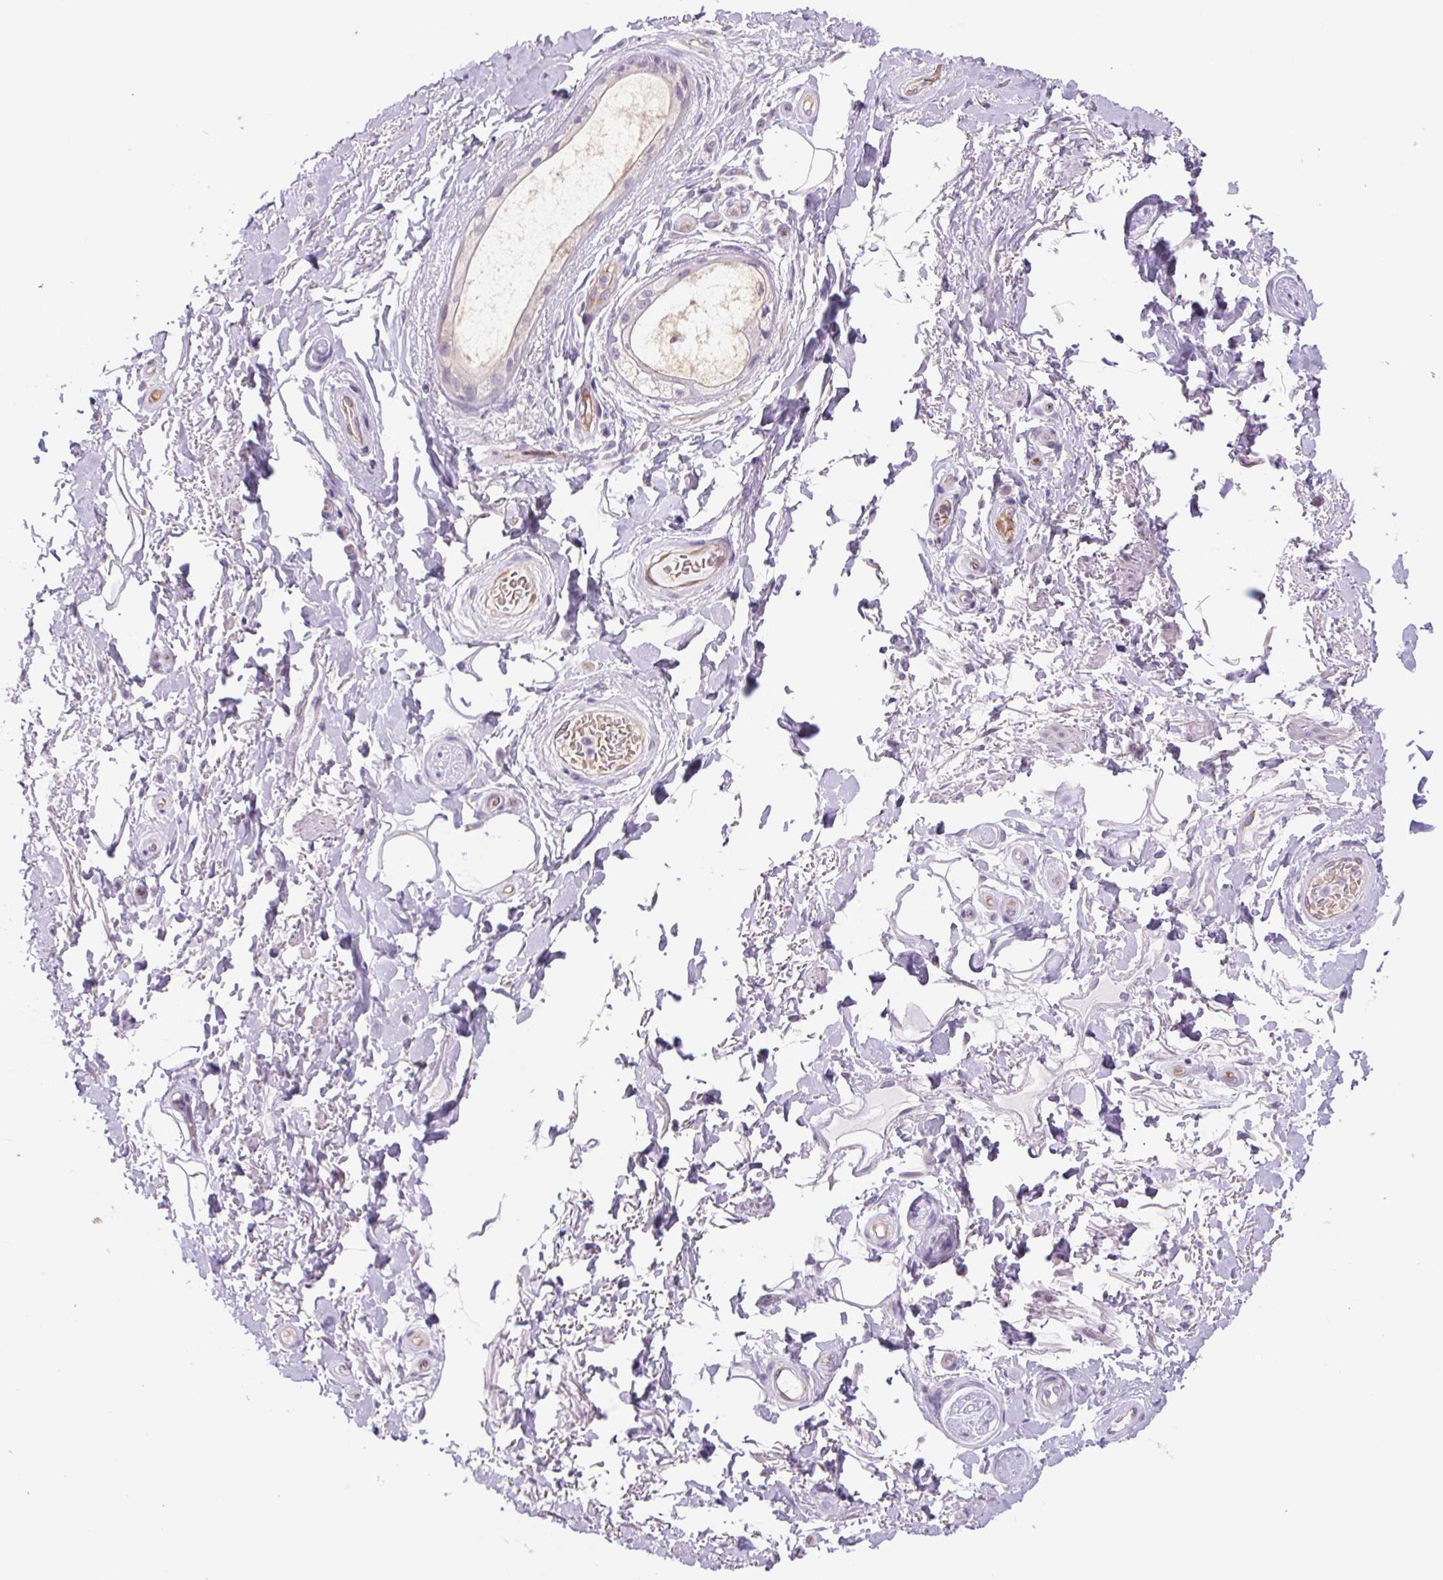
{"staining": {"intensity": "negative", "quantity": "none", "location": "none"}, "tissue": "adipose tissue", "cell_type": "Adipocytes", "image_type": "normal", "snomed": [{"axis": "morphology", "description": "Normal tissue, NOS"}, {"axis": "topography", "description": "Peripheral nerve tissue"}], "caption": "This is a micrograph of immunohistochemistry (IHC) staining of normal adipose tissue, which shows no positivity in adipocytes.", "gene": "IGFL3", "patient": {"sex": "male", "age": 51}}